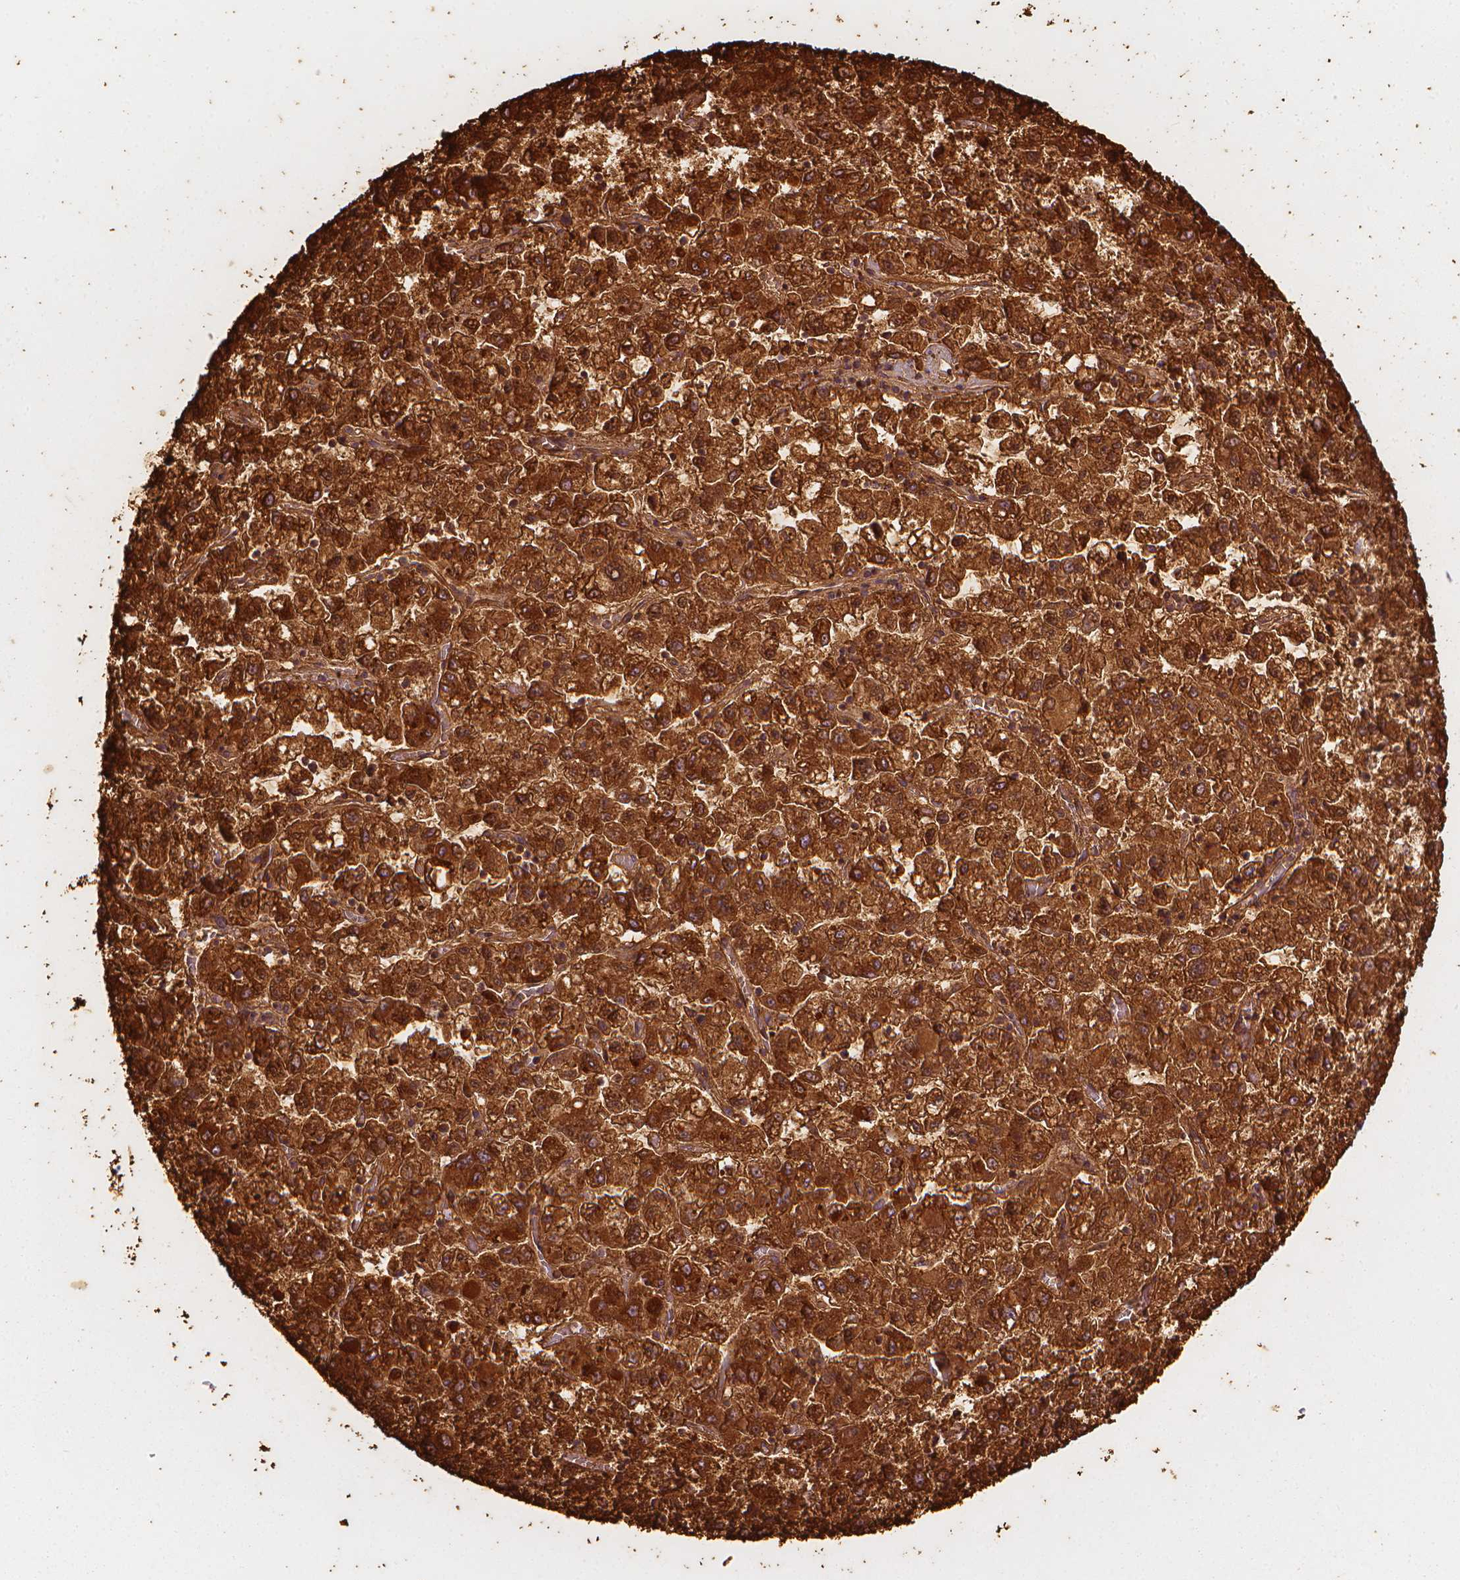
{"staining": {"intensity": "strong", "quantity": ">75%", "location": "cytoplasmic/membranous"}, "tissue": "liver cancer", "cell_type": "Tumor cells", "image_type": "cancer", "snomed": [{"axis": "morphology", "description": "Carcinoma, Hepatocellular, NOS"}, {"axis": "topography", "description": "Liver"}], "caption": "High-magnification brightfield microscopy of hepatocellular carcinoma (liver) stained with DAB (3,3'-diaminobenzidine) (brown) and counterstained with hematoxylin (blue). tumor cells exhibit strong cytoplasmic/membranous staining is appreciated in approximately>75% of cells. (IHC, brightfield microscopy, high magnification).", "gene": "CES1", "patient": {"sex": "male", "age": 40}}